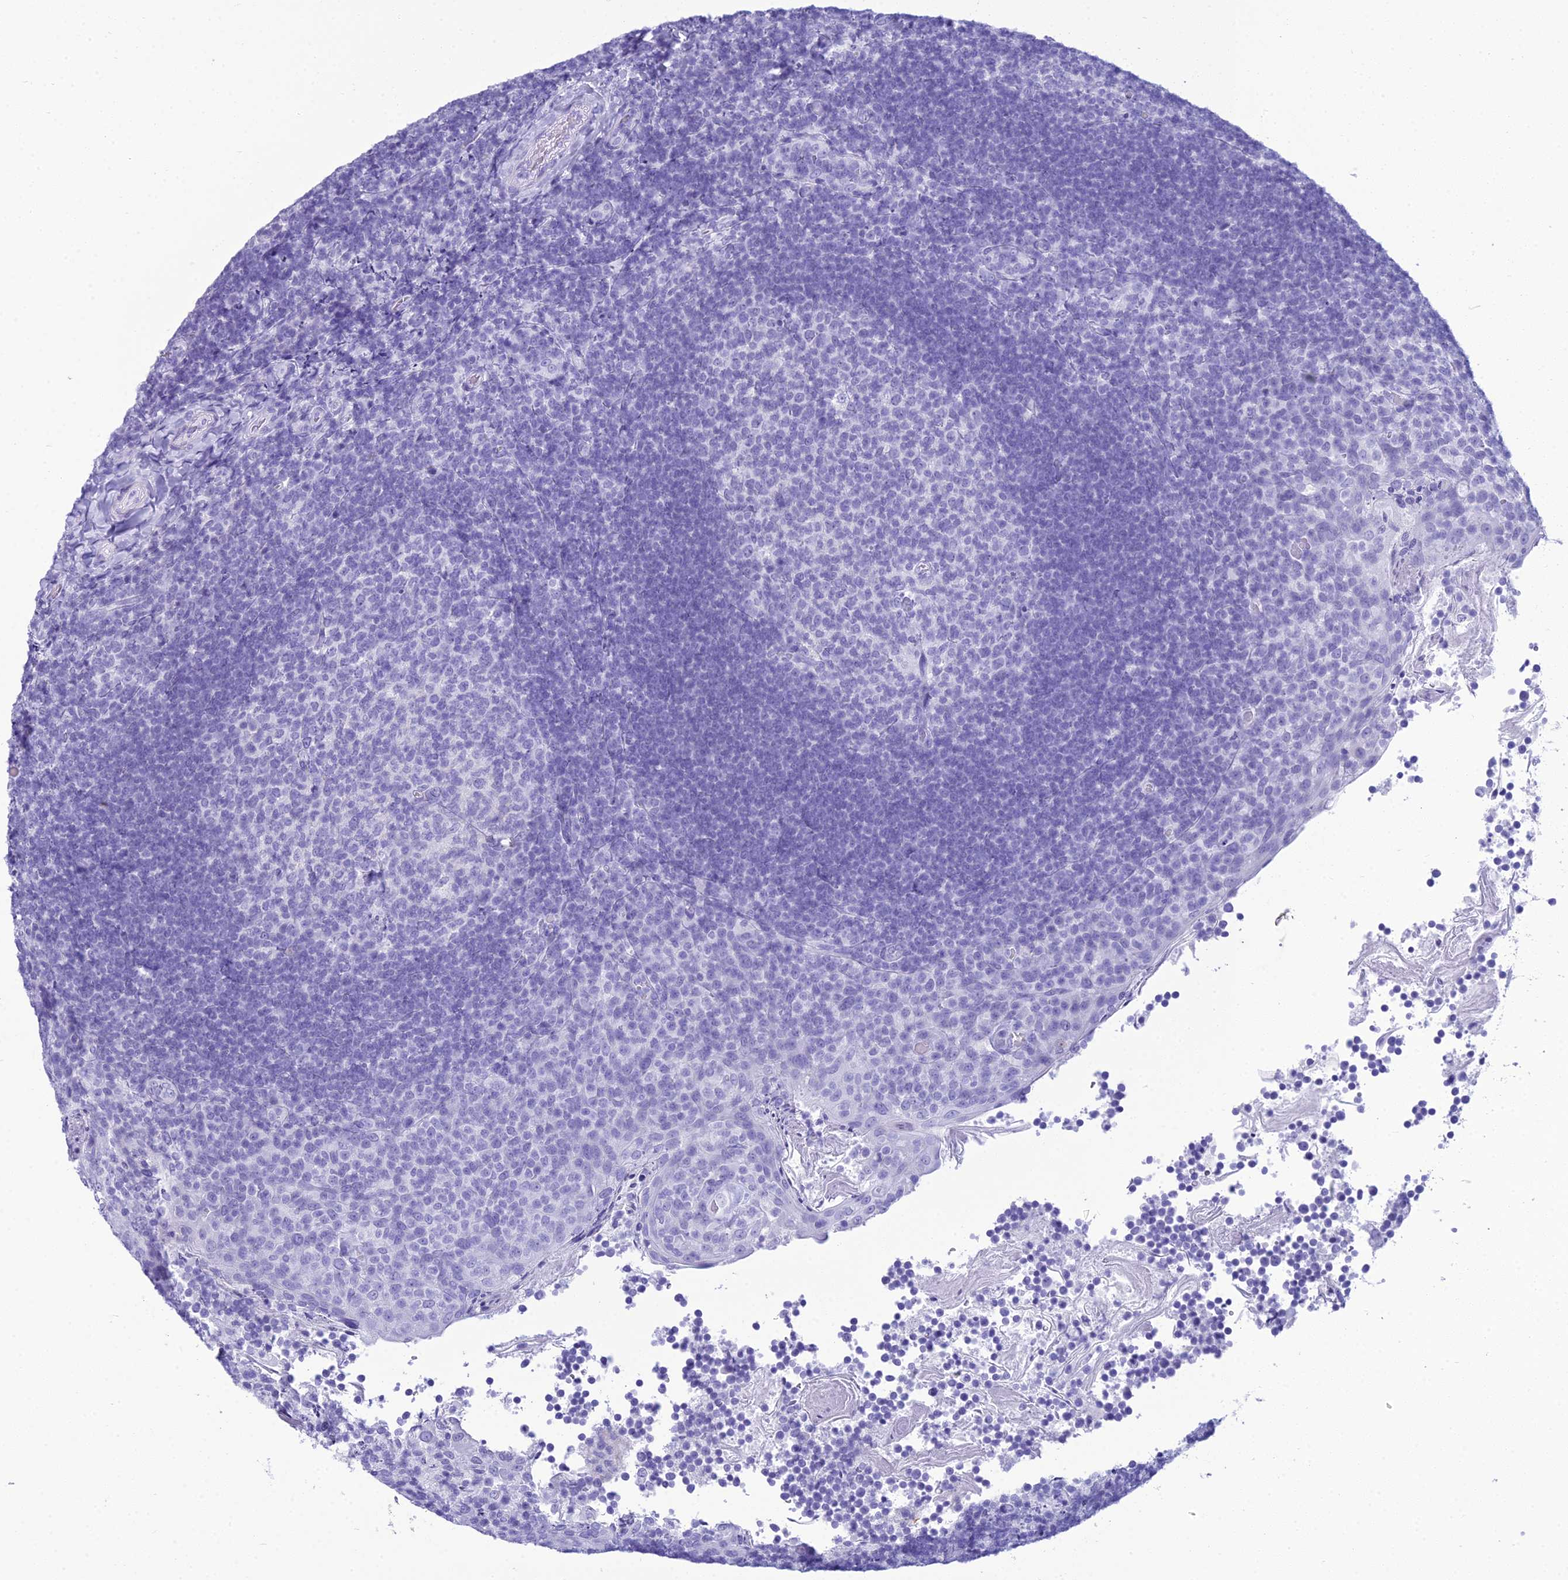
{"staining": {"intensity": "negative", "quantity": "none", "location": "none"}, "tissue": "tonsil", "cell_type": "Germinal center cells", "image_type": "normal", "snomed": [{"axis": "morphology", "description": "Normal tissue, NOS"}, {"axis": "topography", "description": "Tonsil"}], "caption": "High power microscopy image of an IHC photomicrograph of unremarkable tonsil, revealing no significant positivity in germinal center cells. (Brightfield microscopy of DAB immunohistochemistry at high magnification).", "gene": "ZNF442", "patient": {"sex": "female", "age": 10}}